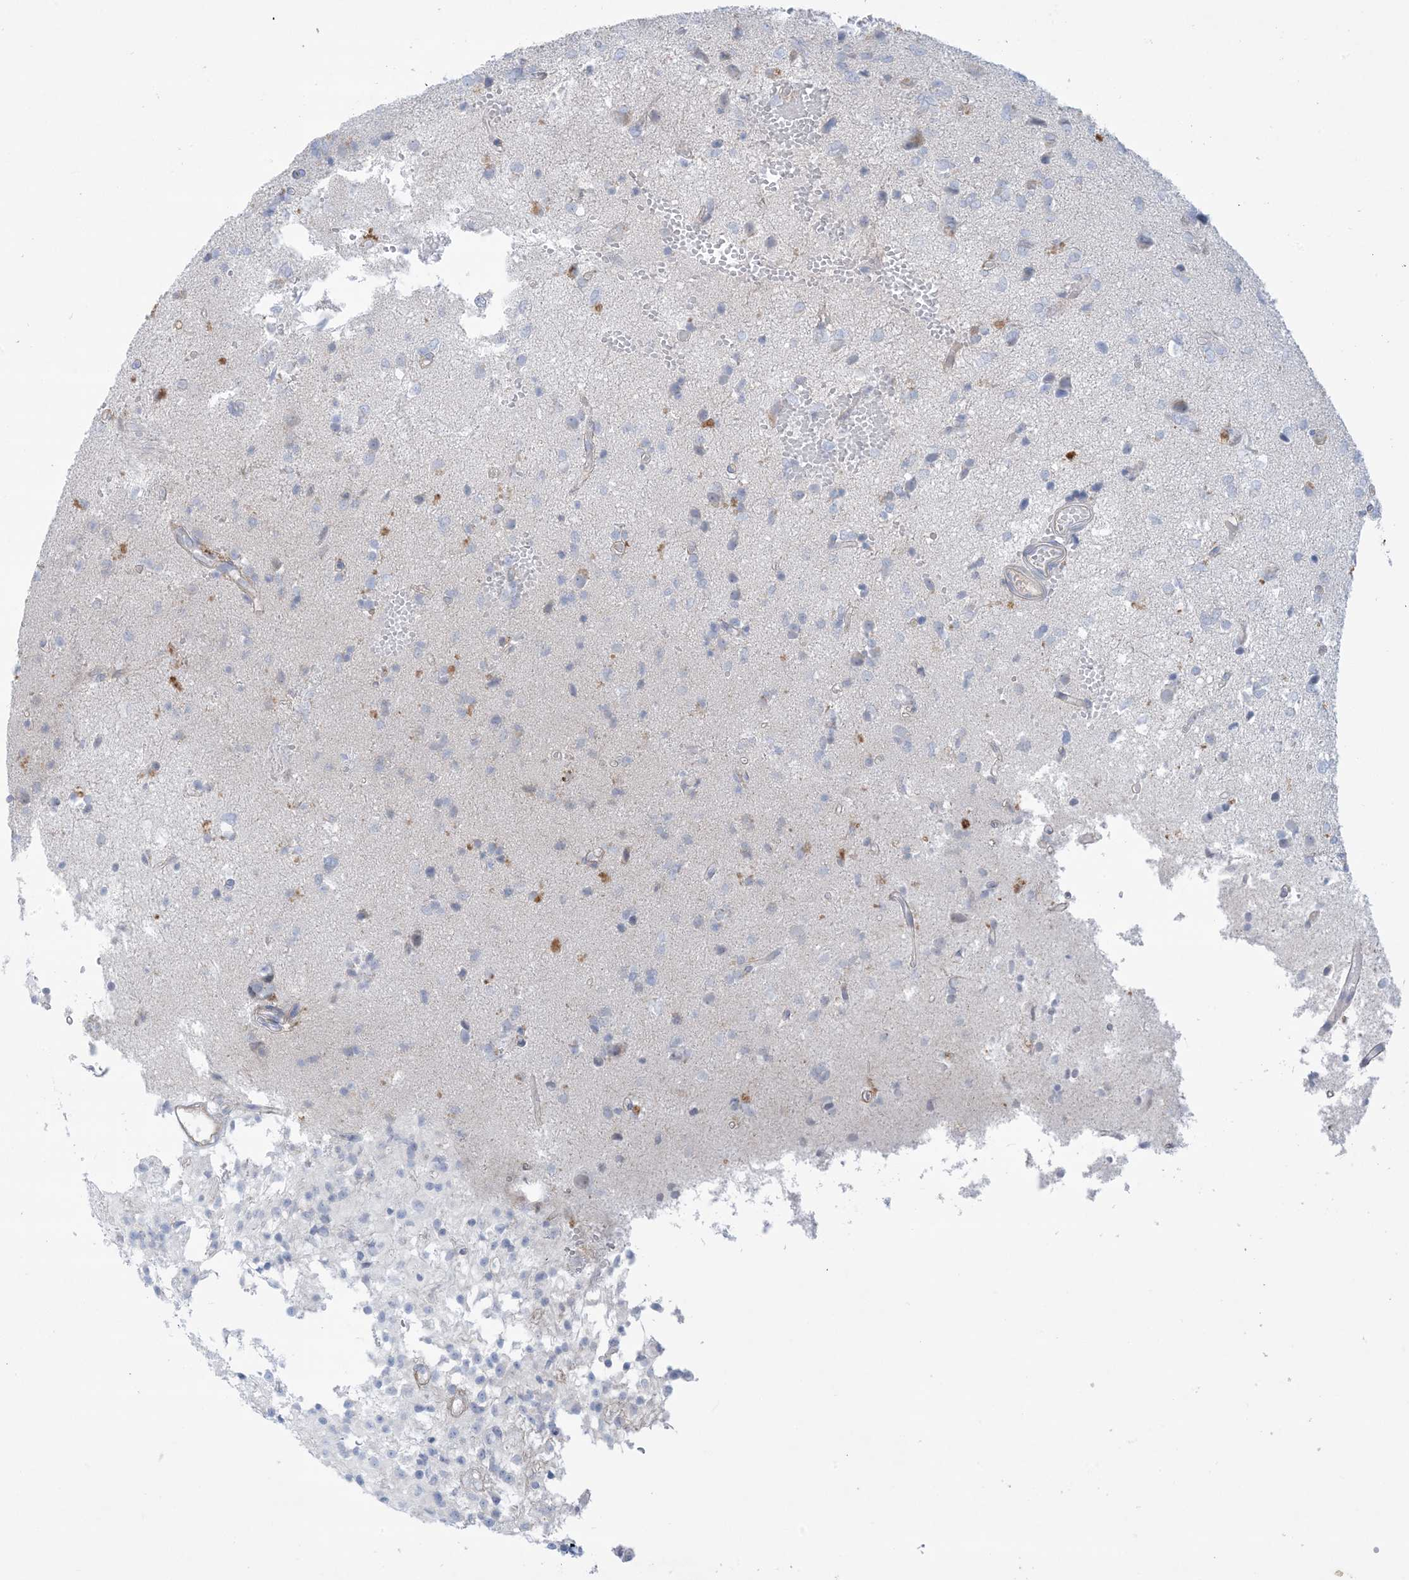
{"staining": {"intensity": "negative", "quantity": "none", "location": "none"}, "tissue": "glioma", "cell_type": "Tumor cells", "image_type": "cancer", "snomed": [{"axis": "morphology", "description": "Glioma, malignant, High grade"}, {"axis": "topography", "description": "Brain"}], "caption": "This image is of malignant high-grade glioma stained with IHC to label a protein in brown with the nuclei are counter-stained blue. There is no expression in tumor cells. (DAB IHC with hematoxylin counter stain).", "gene": "ATP11C", "patient": {"sex": "female", "age": 59}}